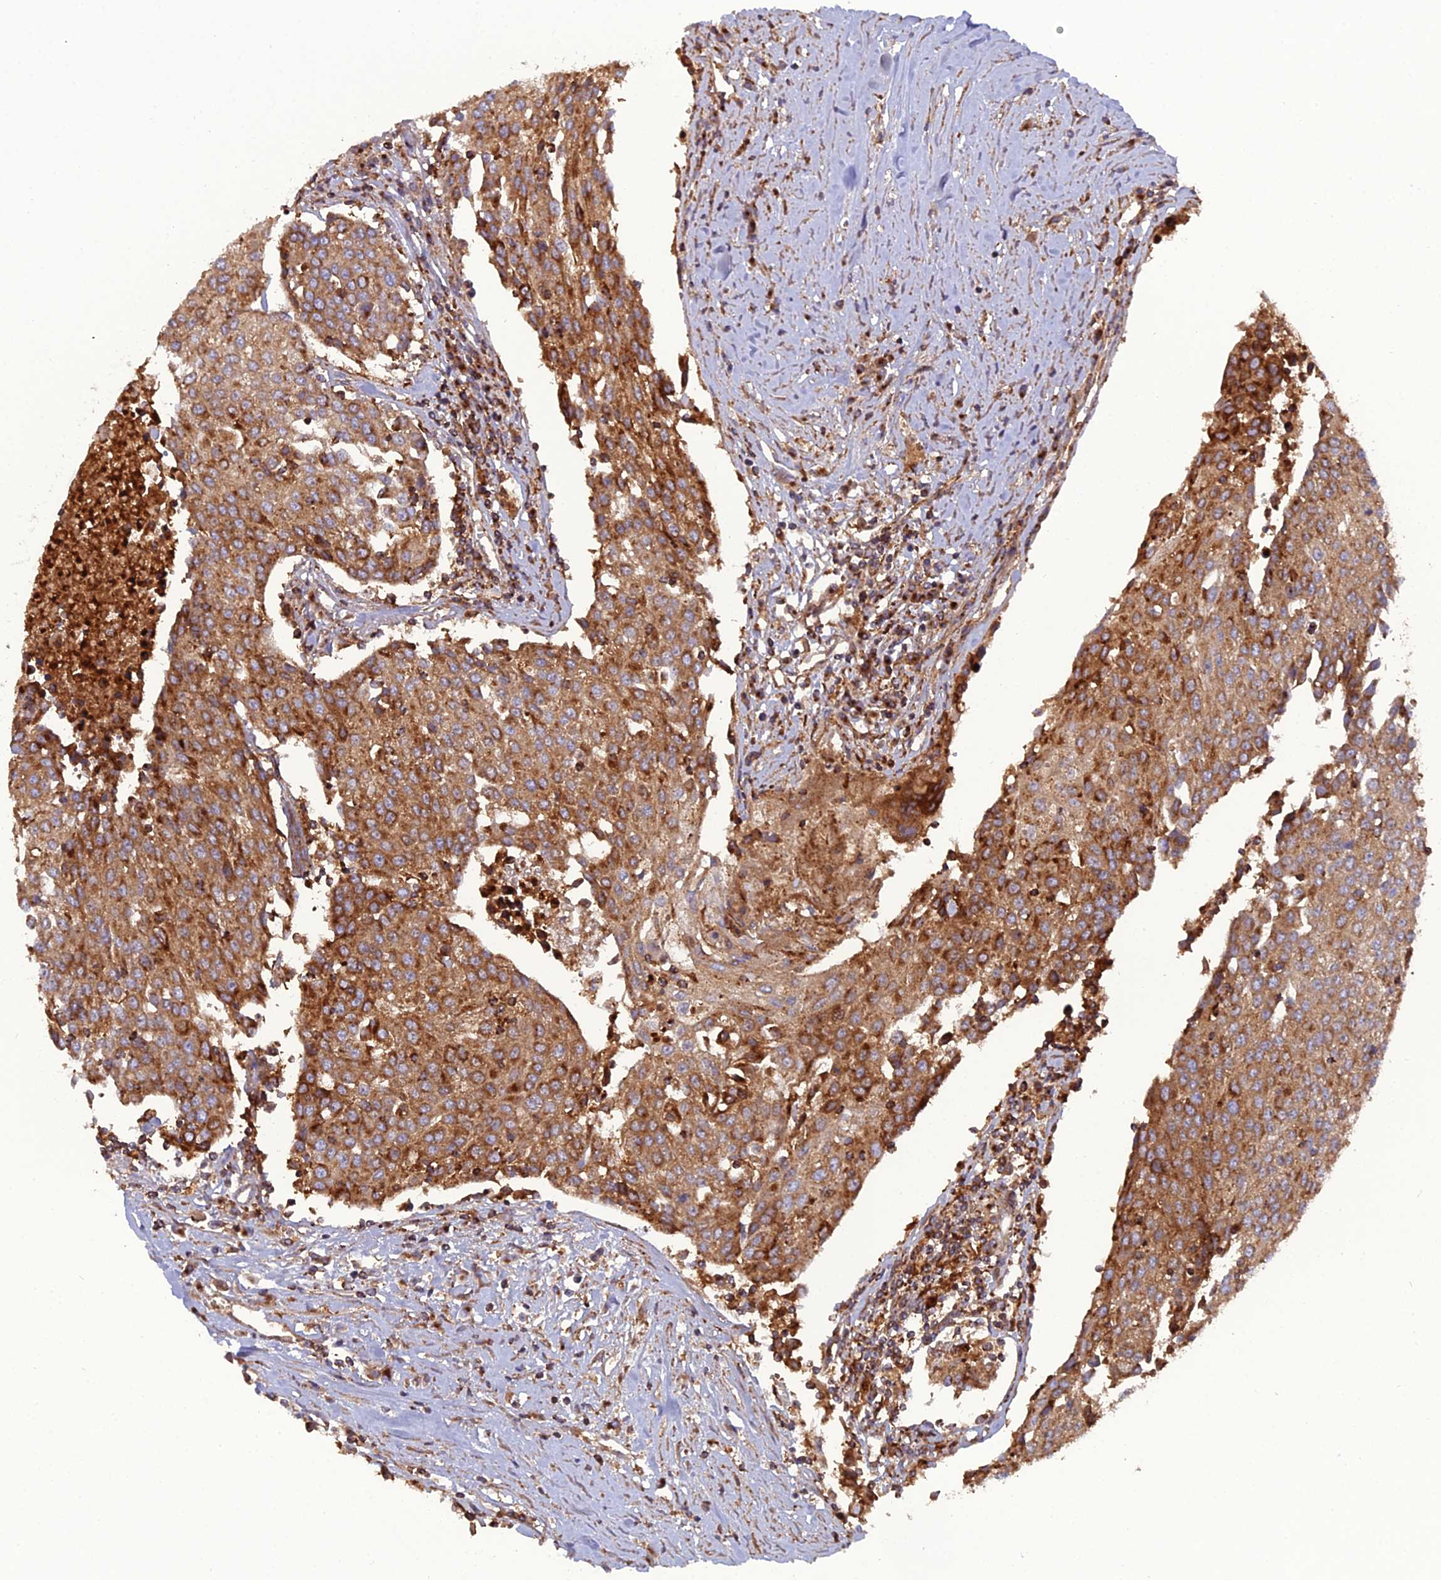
{"staining": {"intensity": "moderate", "quantity": ">75%", "location": "cytoplasmic/membranous"}, "tissue": "urothelial cancer", "cell_type": "Tumor cells", "image_type": "cancer", "snomed": [{"axis": "morphology", "description": "Urothelial carcinoma, High grade"}, {"axis": "topography", "description": "Urinary bladder"}], "caption": "Human urothelial carcinoma (high-grade) stained with a protein marker exhibits moderate staining in tumor cells.", "gene": "LNPEP", "patient": {"sex": "female", "age": 85}}